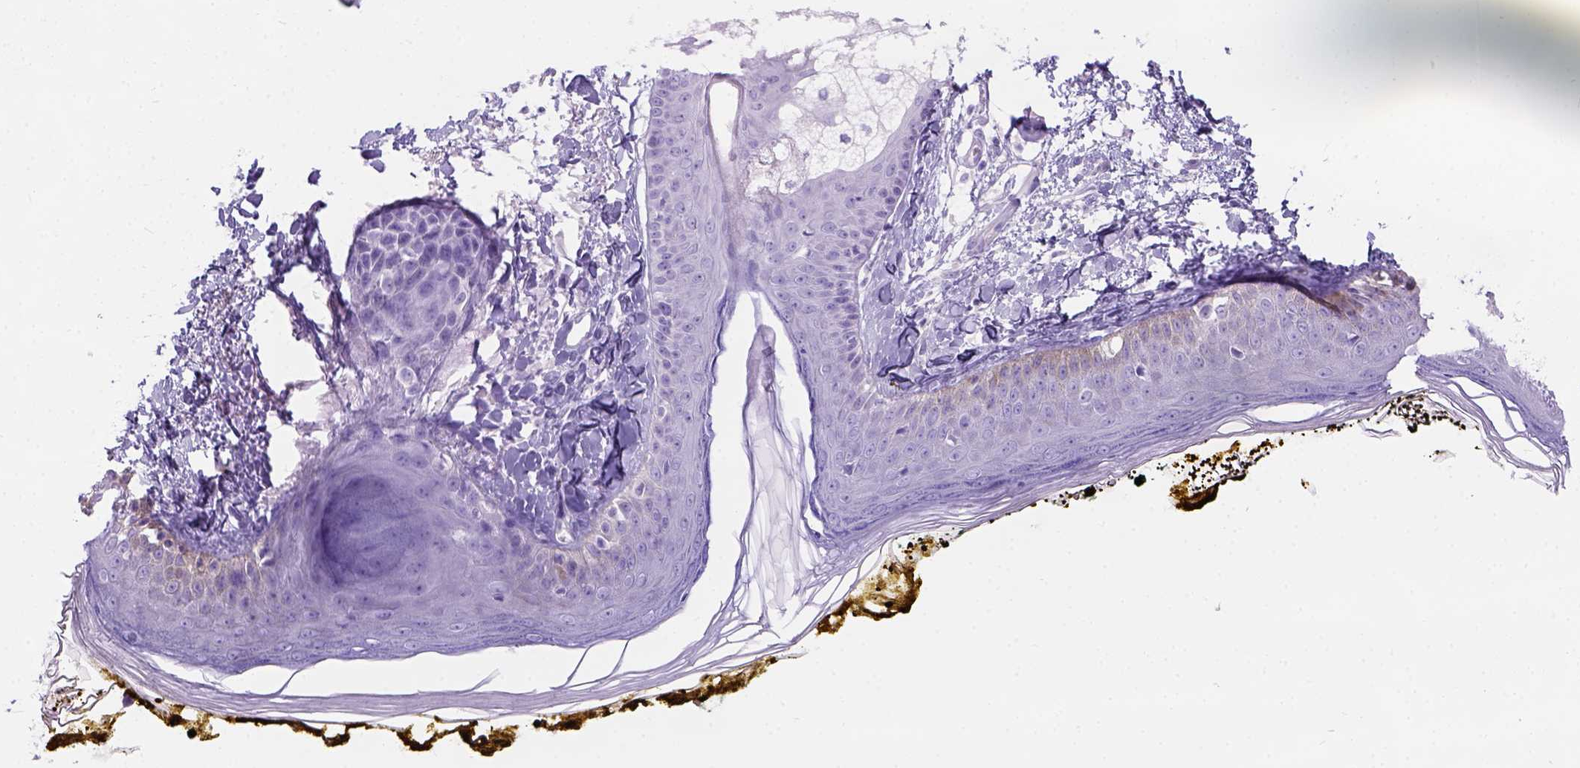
{"staining": {"intensity": "negative", "quantity": "none", "location": "none"}, "tissue": "skin", "cell_type": "Fibroblasts", "image_type": "normal", "snomed": [{"axis": "morphology", "description": "Normal tissue, NOS"}, {"axis": "topography", "description": "Skin"}], "caption": "This is a image of immunohistochemistry (IHC) staining of normal skin, which shows no staining in fibroblasts.", "gene": "C7orf57", "patient": {"sex": "male", "age": 76}}